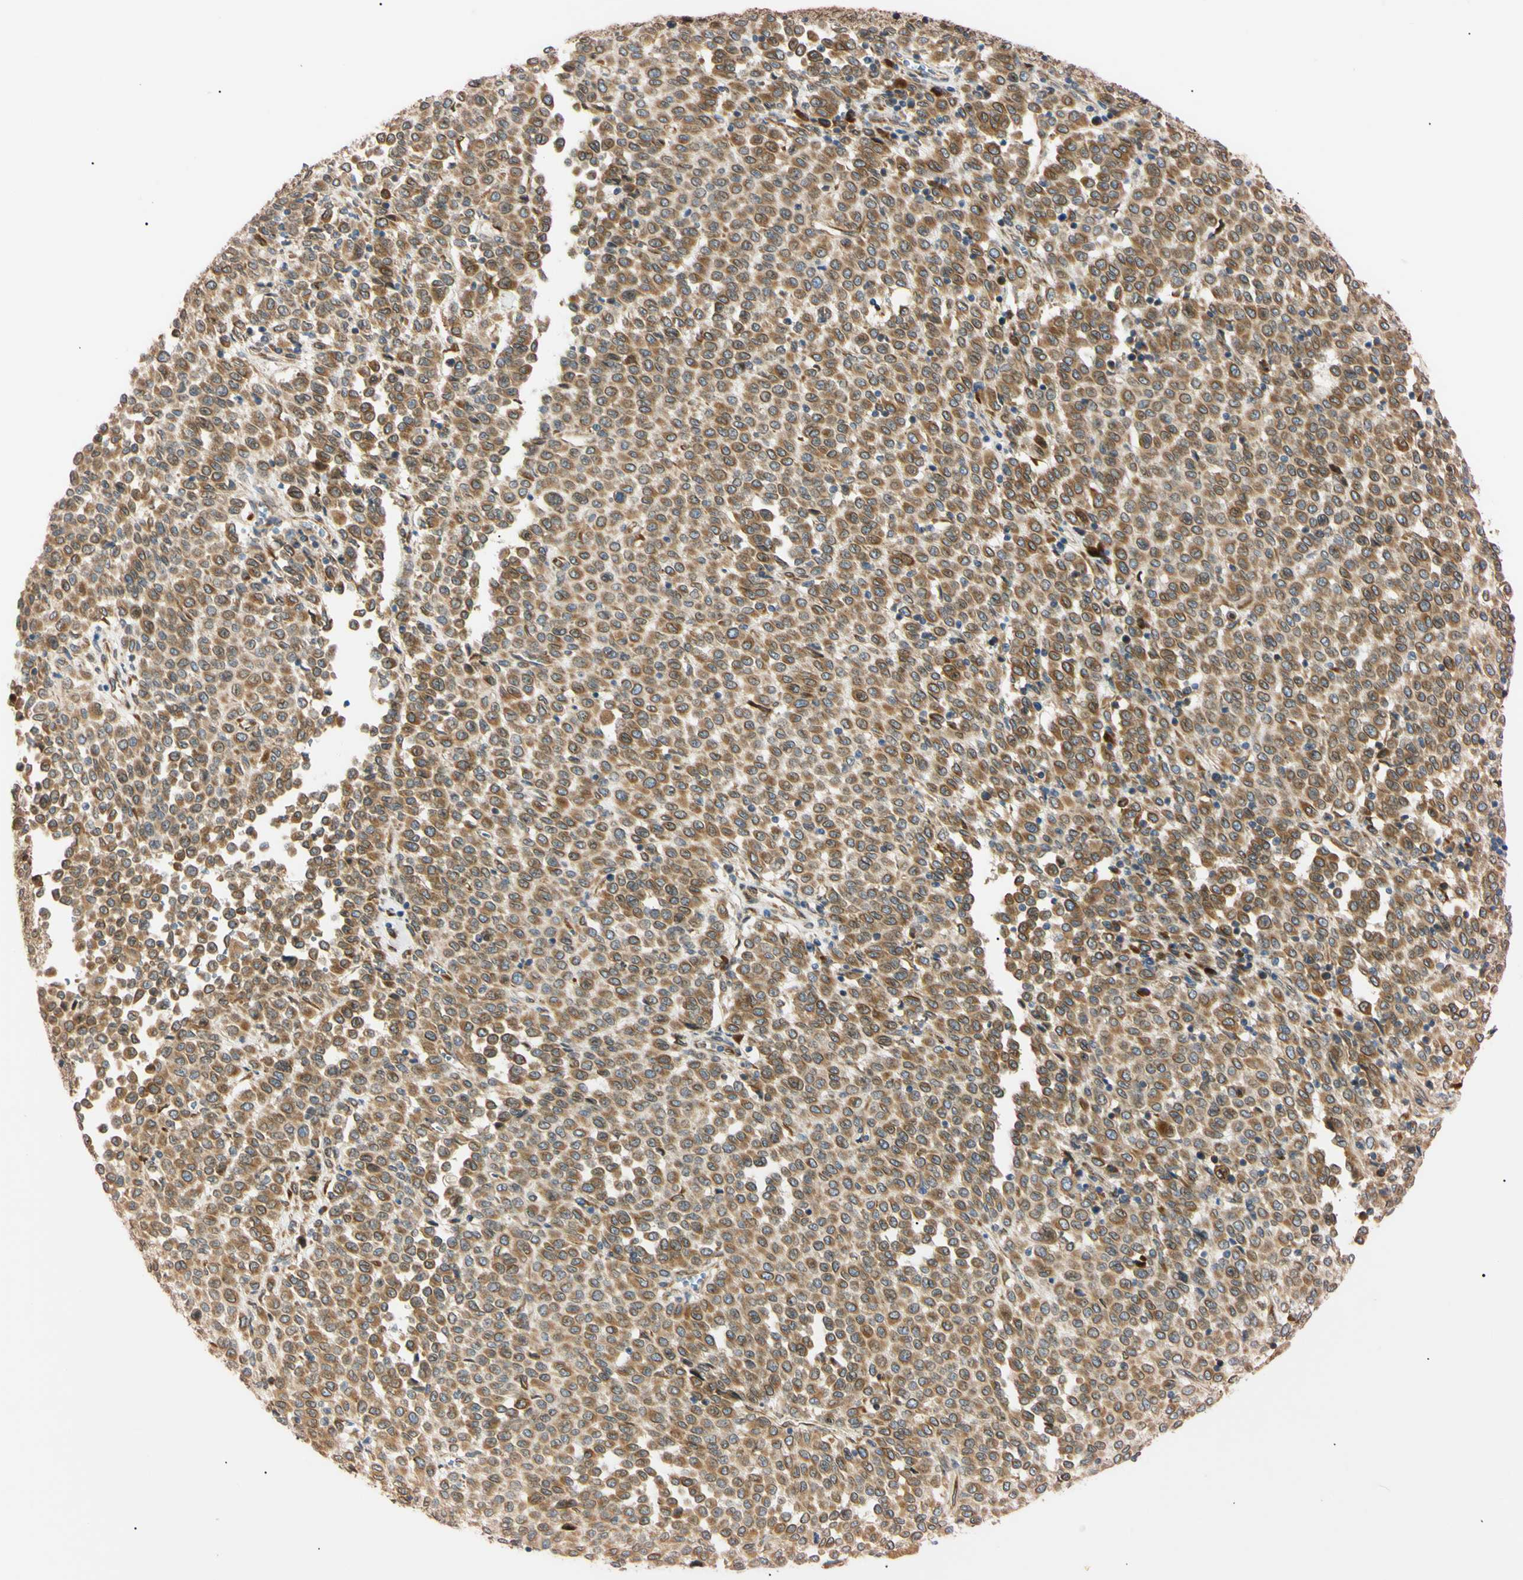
{"staining": {"intensity": "moderate", "quantity": ">75%", "location": "cytoplasmic/membranous"}, "tissue": "melanoma", "cell_type": "Tumor cells", "image_type": "cancer", "snomed": [{"axis": "morphology", "description": "Malignant melanoma, Metastatic site"}, {"axis": "topography", "description": "Pancreas"}], "caption": "An immunohistochemistry (IHC) photomicrograph of tumor tissue is shown. Protein staining in brown highlights moderate cytoplasmic/membranous positivity in melanoma within tumor cells.", "gene": "IER3IP1", "patient": {"sex": "female", "age": 30}}